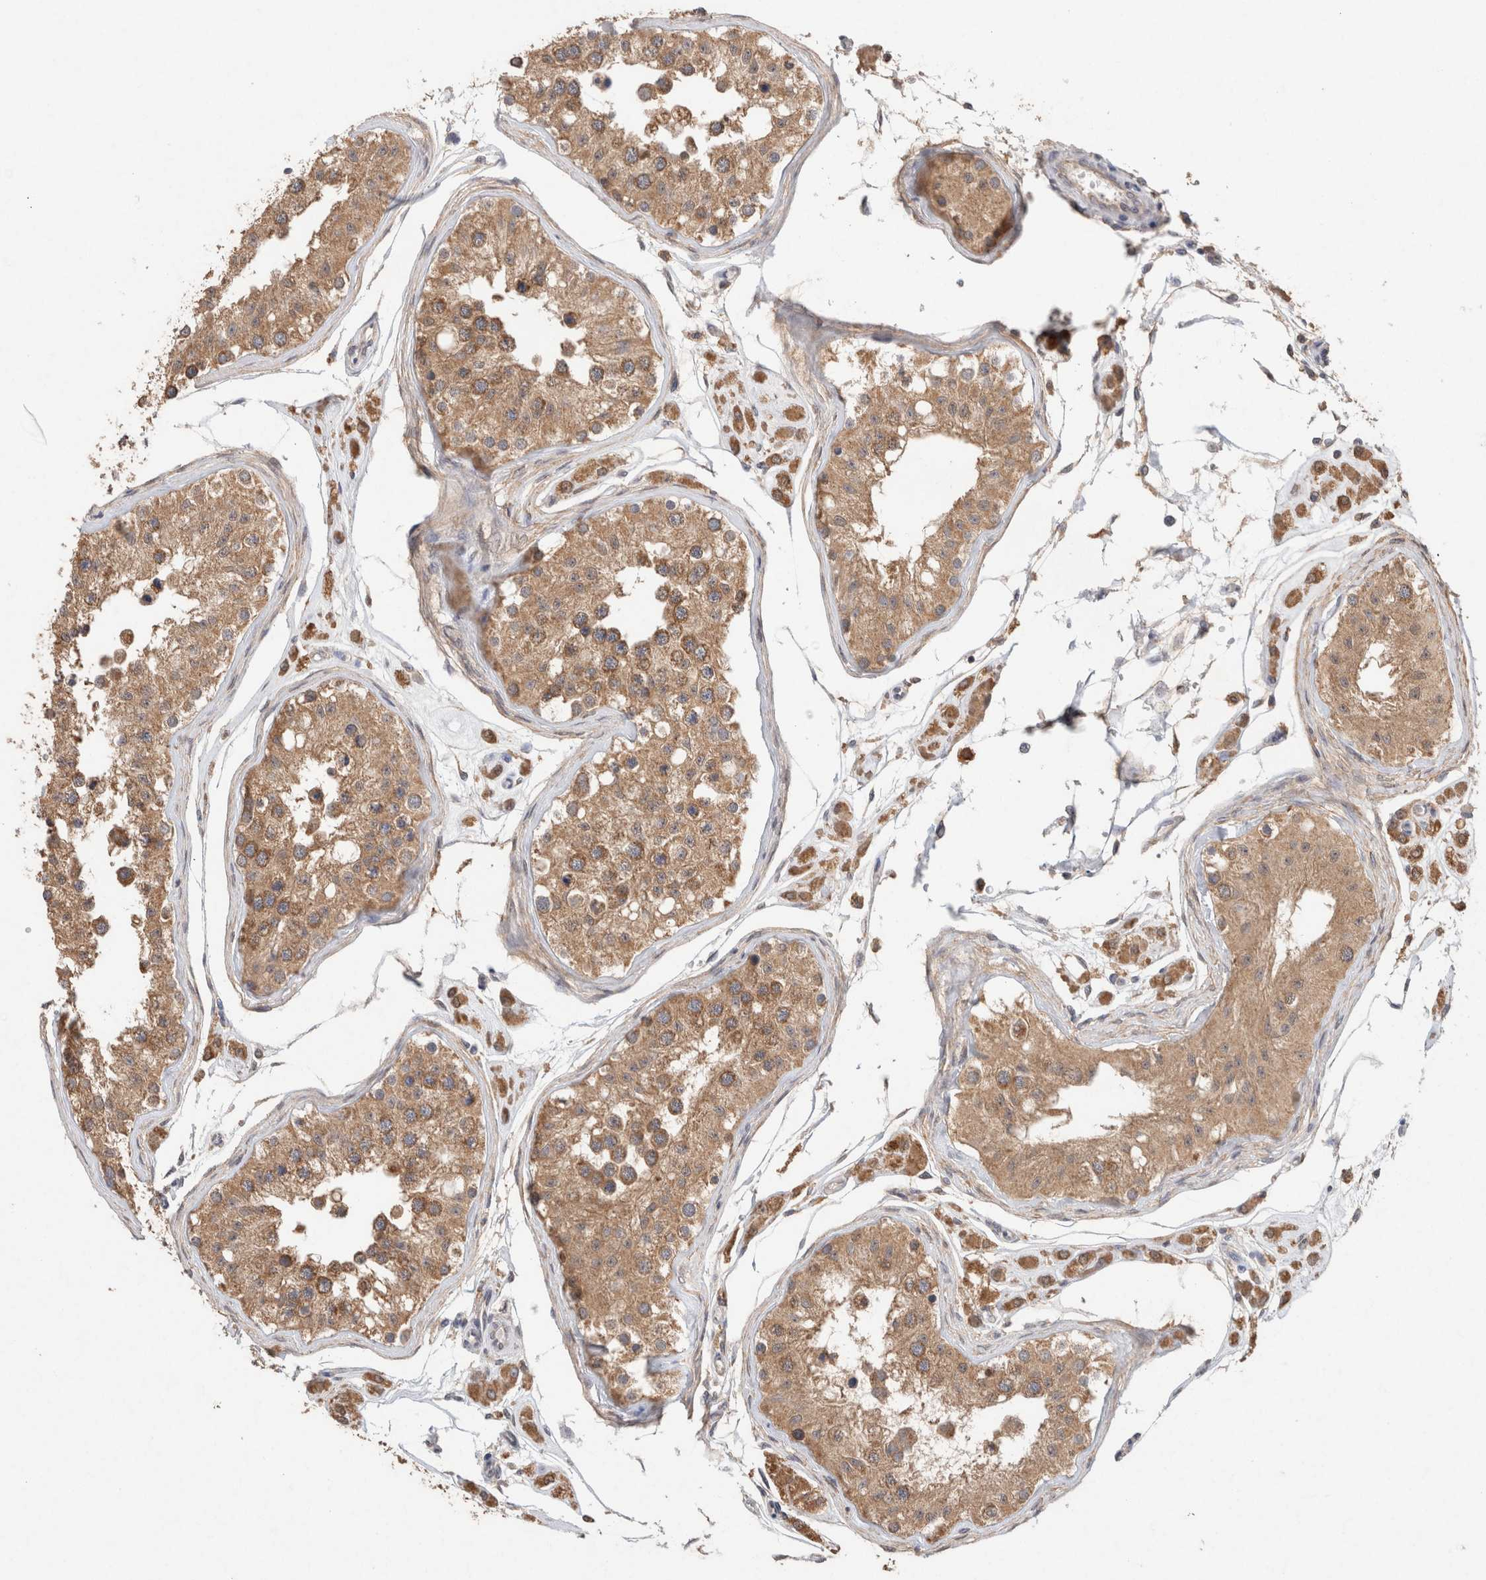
{"staining": {"intensity": "moderate", "quantity": ">75%", "location": "cytoplasmic/membranous"}, "tissue": "testis", "cell_type": "Cells in seminiferous ducts", "image_type": "normal", "snomed": [{"axis": "morphology", "description": "Normal tissue, NOS"}, {"axis": "morphology", "description": "Adenocarcinoma, metastatic, NOS"}, {"axis": "topography", "description": "Testis"}], "caption": "Testis stained with DAB (3,3'-diaminobenzidine) immunohistochemistry displays medium levels of moderate cytoplasmic/membranous expression in approximately >75% of cells in seminiferous ducts. Using DAB (brown) and hematoxylin (blue) stains, captured at high magnification using brightfield microscopy.", "gene": "RAB14", "patient": {"sex": "male", "age": 26}}